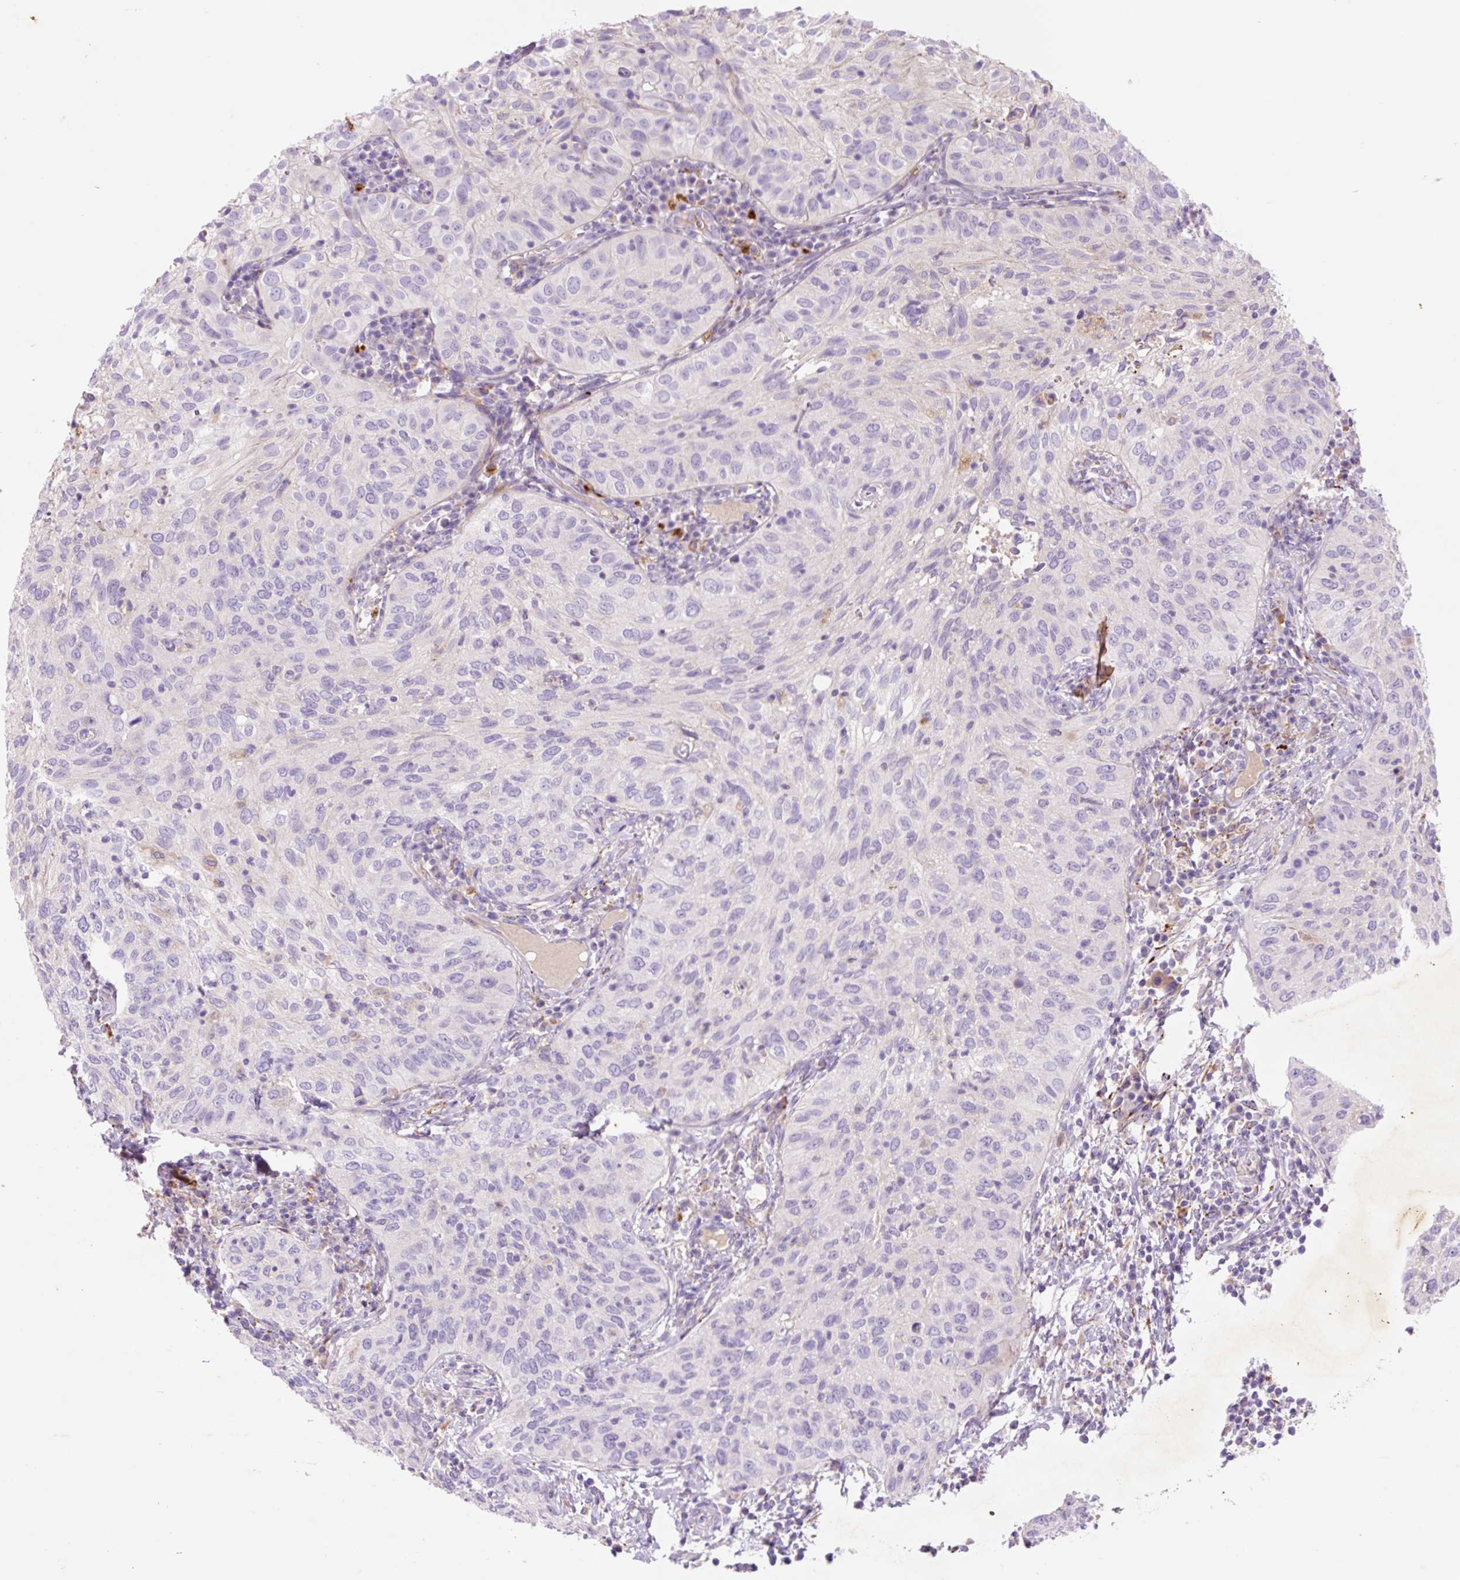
{"staining": {"intensity": "negative", "quantity": "none", "location": "none"}, "tissue": "cervical cancer", "cell_type": "Tumor cells", "image_type": "cancer", "snomed": [{"axis": "morphology", "description": "Squamous cell carcinoma, NOS"}, {"axis": "topography", "description": "Cervix"}], "caption": "Cervical cancer (squamous cell carcinoma) stained for a protein using immunohistochemistry (IHC) reveals no staining tumor cells.", "gene": "HEXA", "patient": {"sex": "female", "age": 52}}